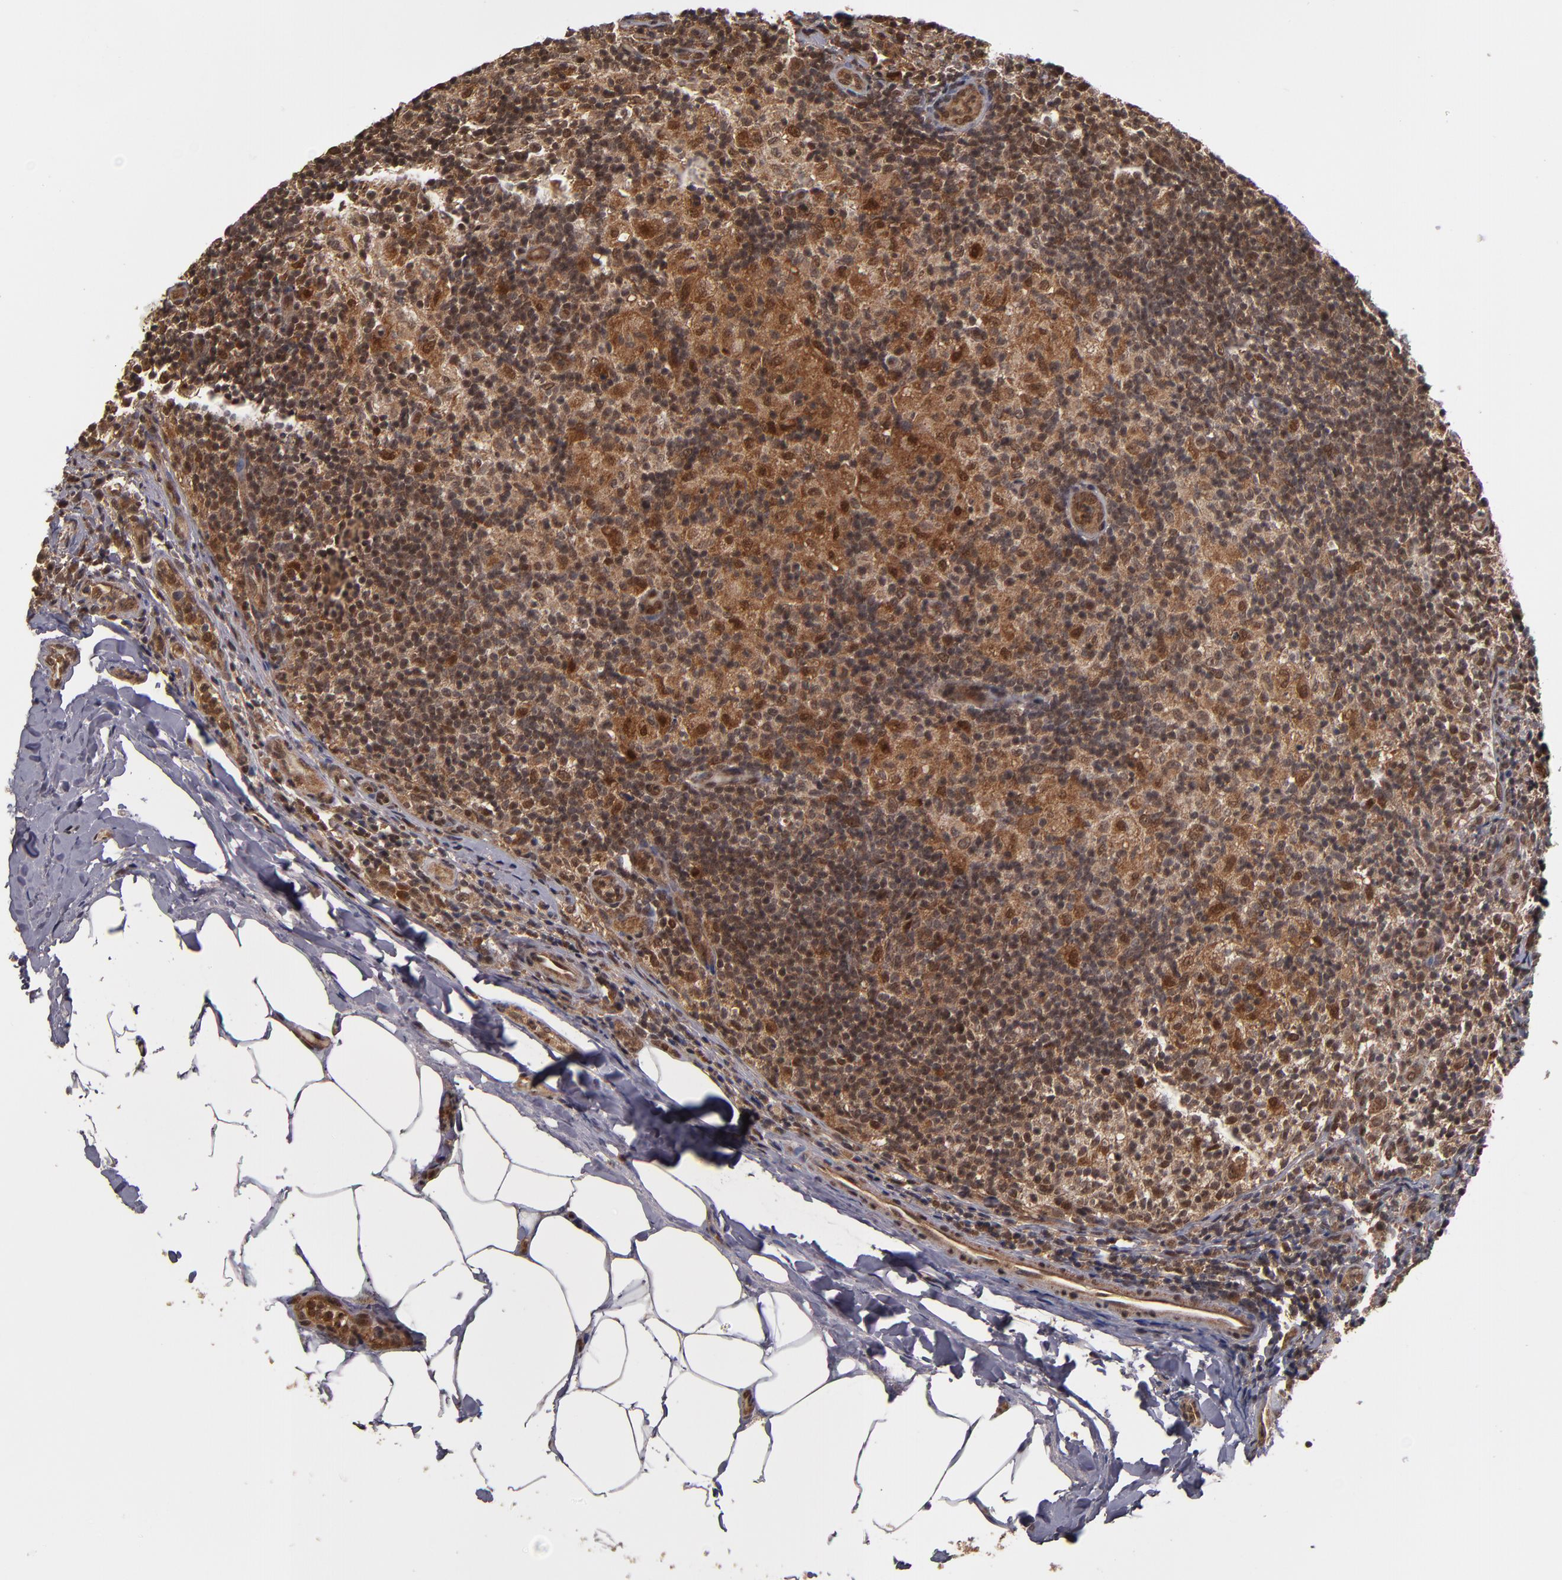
{"staining": {"intensity": "moderate", "quantity": ">75%", "location": "cytoplasmic/membranous,nuclear"}, "tissue": "lymph node", "cell_type": "Germinal center cells", "image_type": "normal", "snomed": [{"axis": "morphology", "description": "Normal tissue, NOS"}, {"axis": "morphology", "description": "Inflammation, NOS"}, {"axis": "topography", "description": "Lymph node"}], "caption": "Protein positivity by IHC shows moderate cytoplasmic/membranous,nuclear positivity in about >75% of germinal center cells in benign lymph node. The protein of interest is shown in brown color, while the nuclei are stained blue.", "gene": "CUL5", "patient": {"sex": "male", "age": 46}}